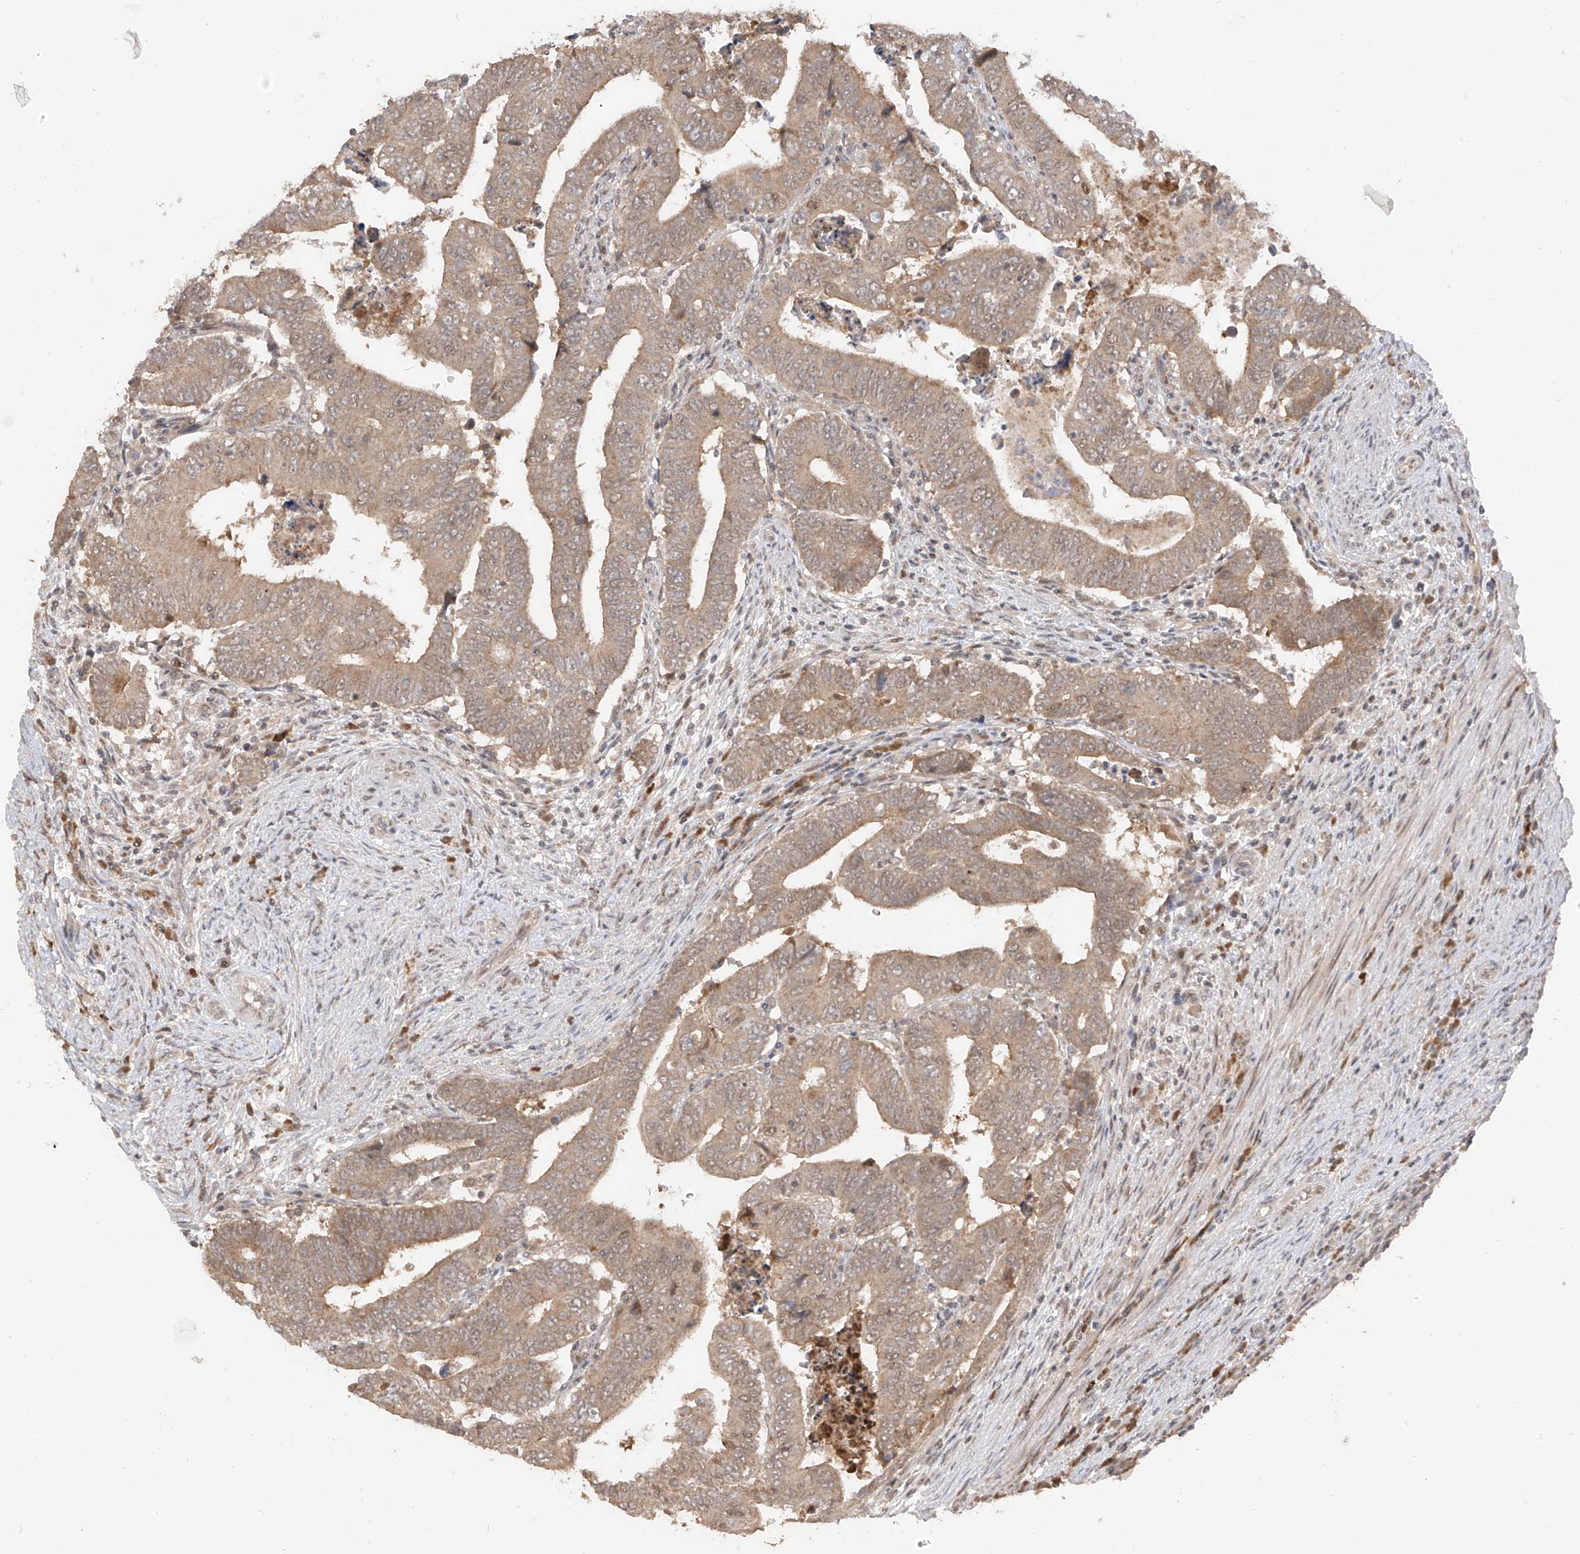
{"staining": {"intensity": "weak", "quantity": ">75%", "location": "cytoplasmic/membranous"}, "tissue": "colorectal cancer", "cell_type": "Tumor cells", "image_type": "cancer", "snomed": [{"axis": "morphology", "description": "Normal tissue, NOS"}, {"axis": "morphology", "description": "Adenocarcinoma, NOS"}, {"axis": "topography", "description": "Rectum"}], "caption": "Immunohistochemical staining of colorectal cancer (adenocarcinoma) shows low levels of weak cytoplasmic/membranous protein positivity in approximately >75% of tumor cells. The staining was performed using DAB (3,3'-diaminobenzidine), with brown indicating positive protein expression. Nuclei are stained blue with hematoxylin.", "gene": "COLGALT2", "patient": {"sex": "female", "age": 65}}